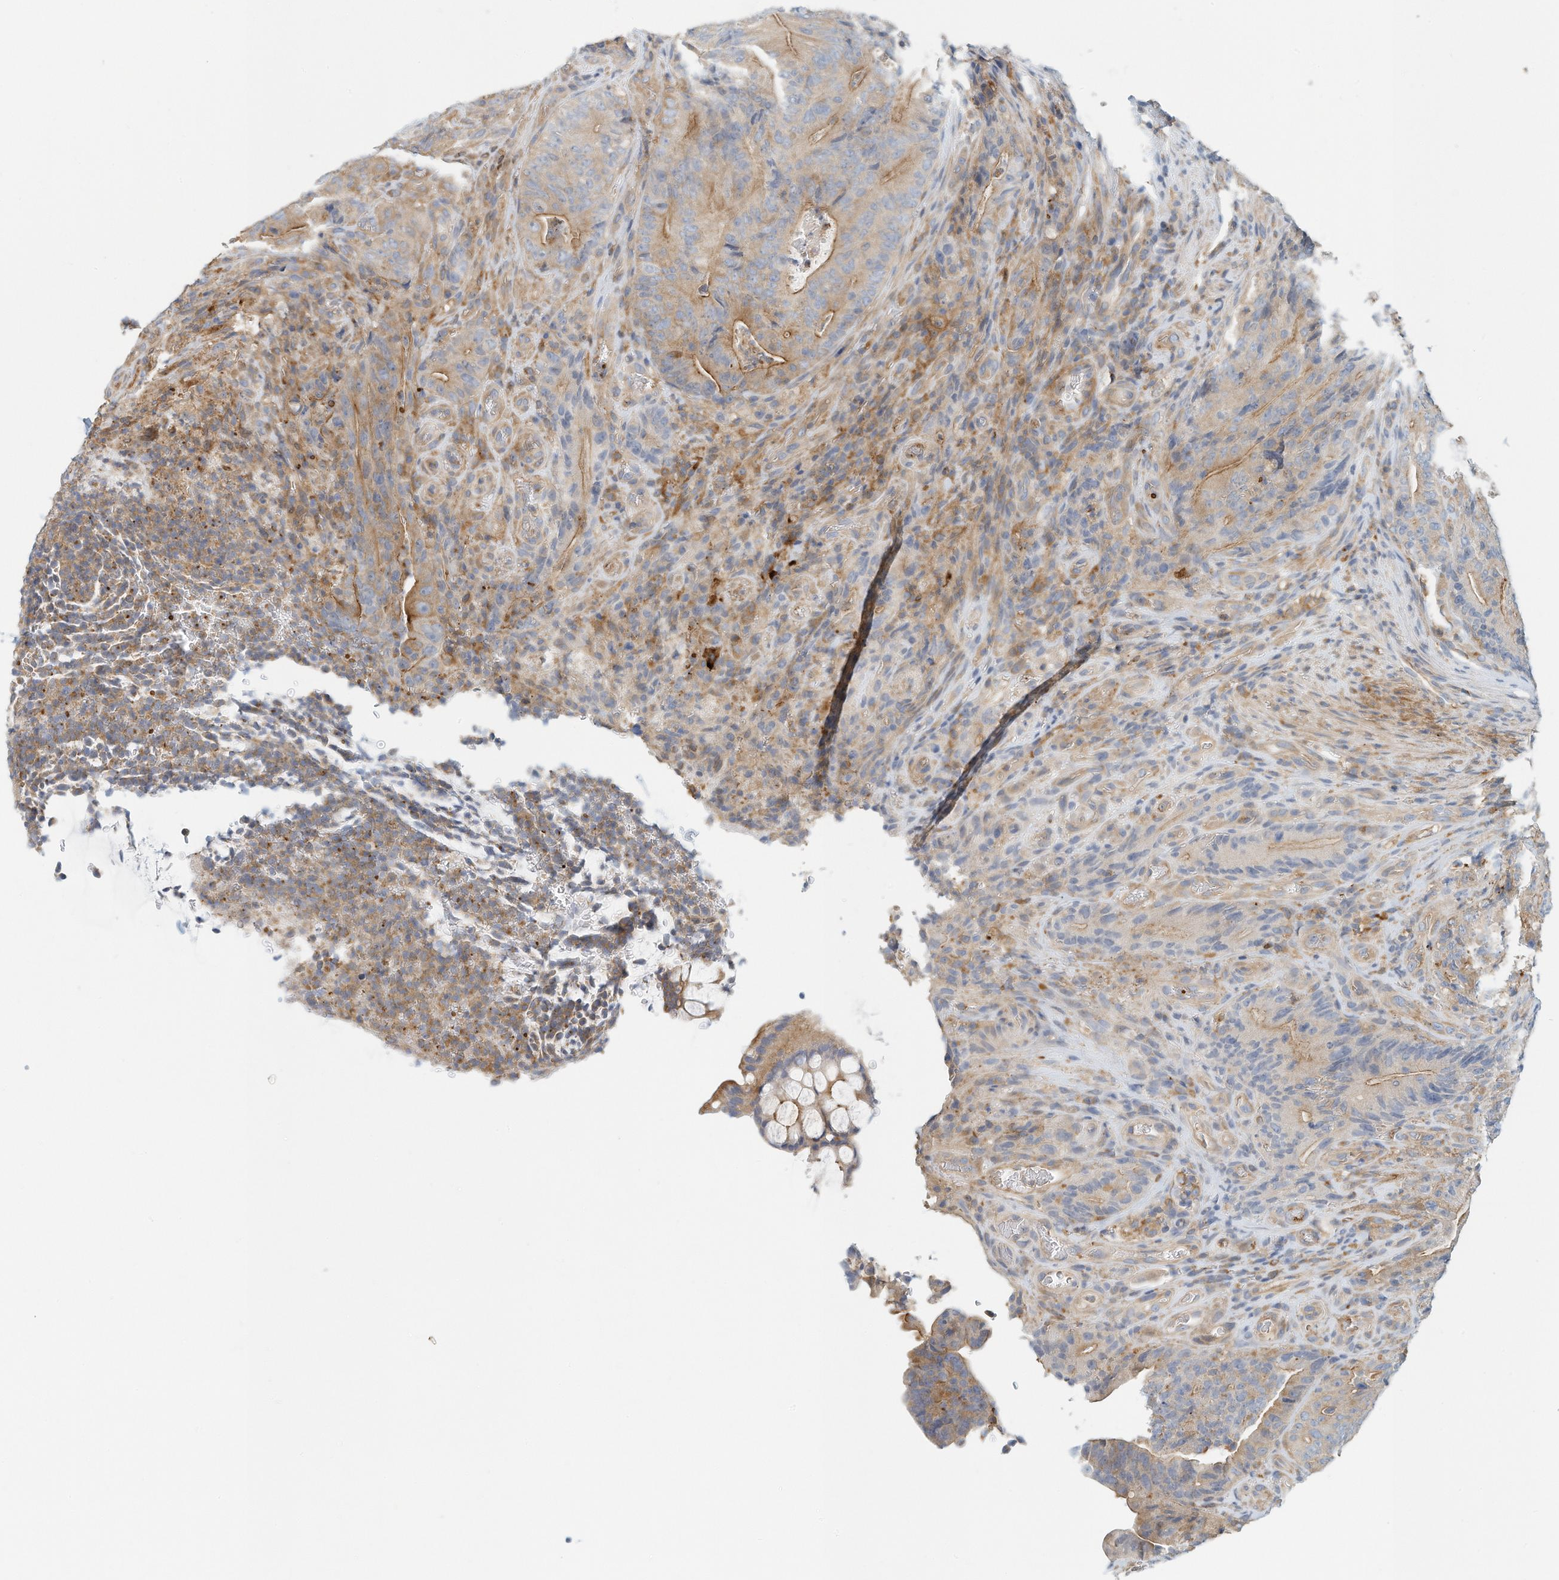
{"staining": {"intensity": "moderate", "quantity": "25%-75%", "location": "cytoplasmic/membranous"}, "tissue": "colorectal cancer", "cell_type": "Tumor cells", "image_type": "cancer", "snomed": [{"axis": "morphology", "description": "Normal tissue, NOS"}, {"axis": "topography", "description": "Colon"}], "caption": "This micrograph displays immunohistochemistry (IHC) staining of human colorectal cancer, with medium moderate cytoplasmic/membranous staining in approximately 25%-75% of tumor cells.", "gene": "MICAL1", "patient": {"sex": "female", "age": 82}}